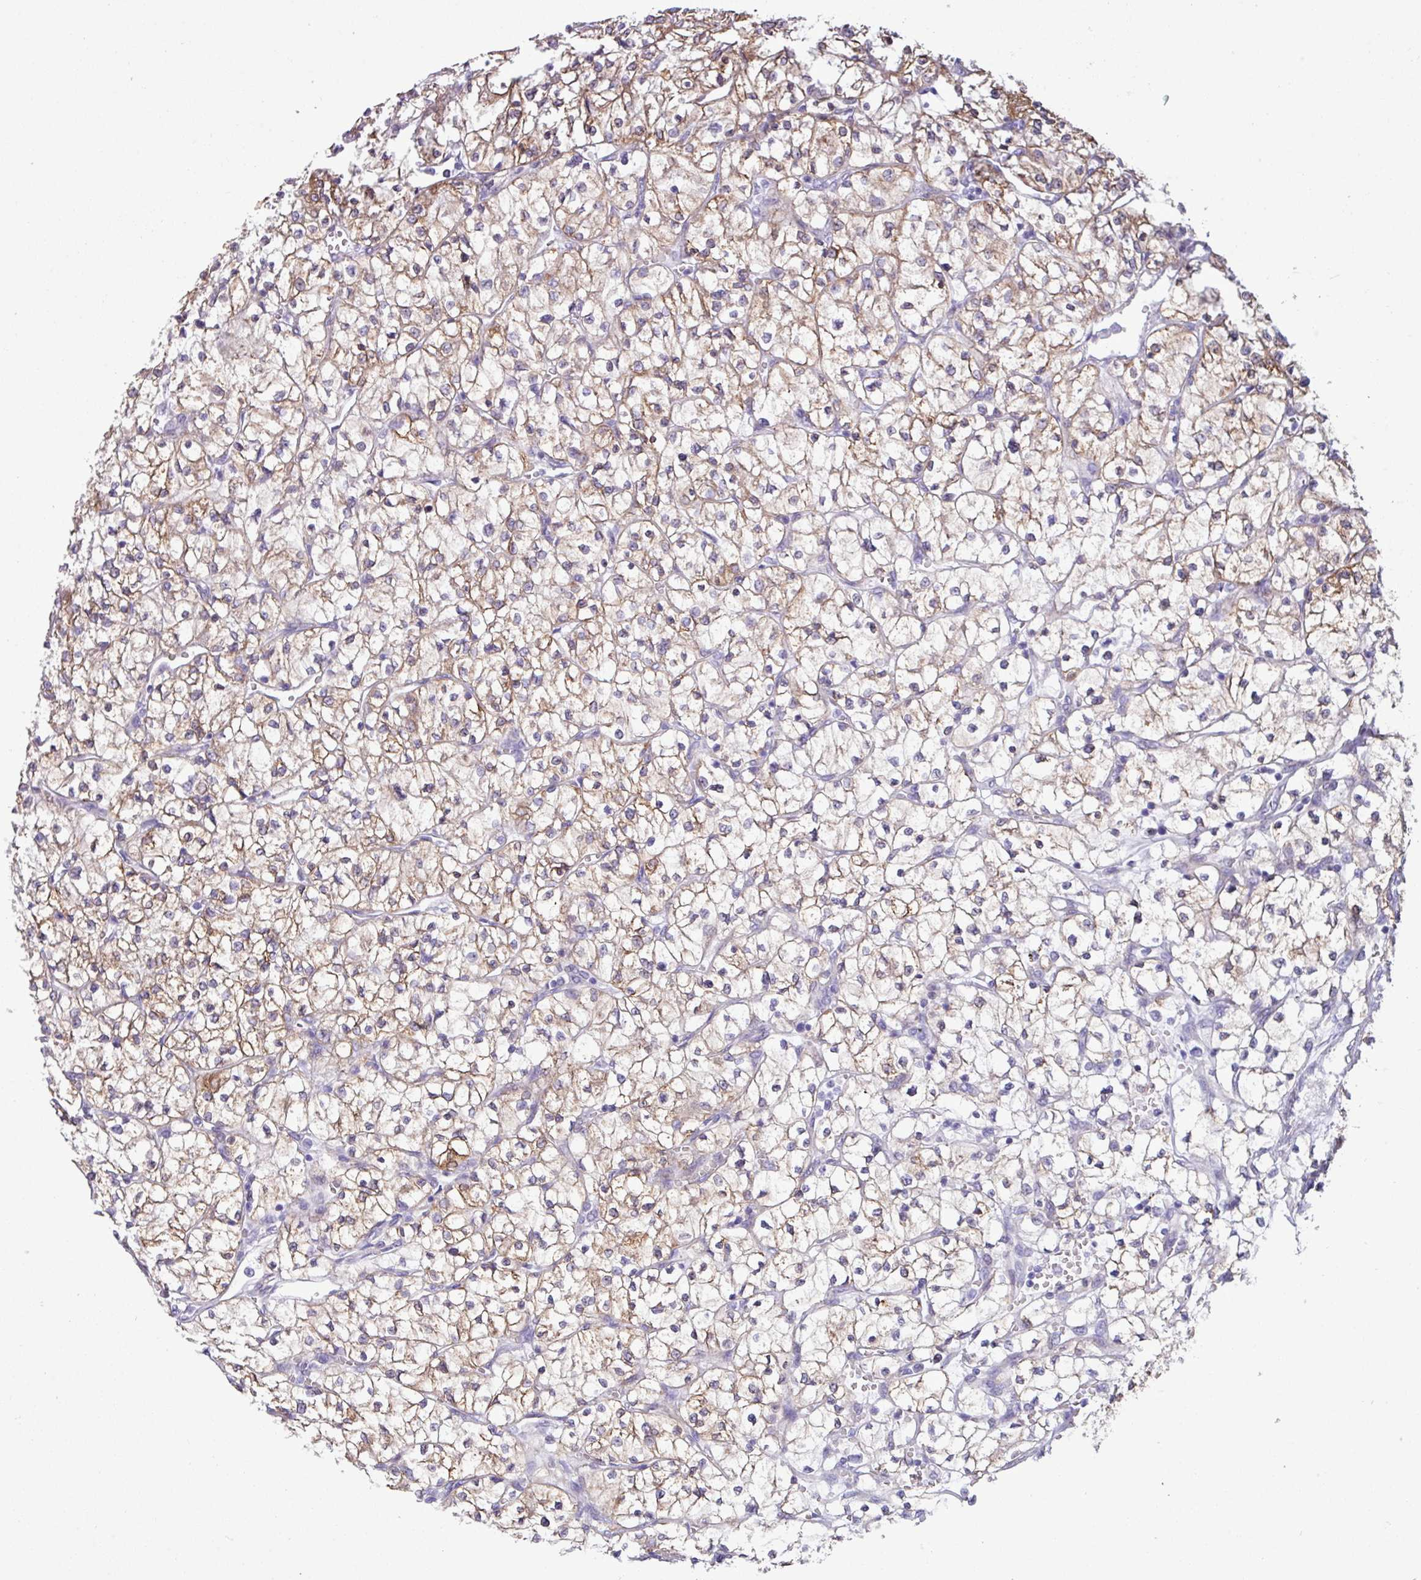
{"staining": {"intensity": "moderate", "quantity": ">75%", "location": "cytoplasmic/membranous"}, "tissue": "renal cancer", "cell_type": "Tumor cells", "image_type": "cancer", "snomed": [{"axis": "morphology", "description": "Adenocarcinoma, NOS"}, {"axis": "topography", "description": "Kidney"}], "caption": "Approximately >75% of tumor cells in renal adenocarcinoma show moderate cytoplasmic/membranous protein expression as visualized by brown immunohistochemical staining.", "gene": "SLC38A1", "patient": {"sex": "female", "age": 64}}